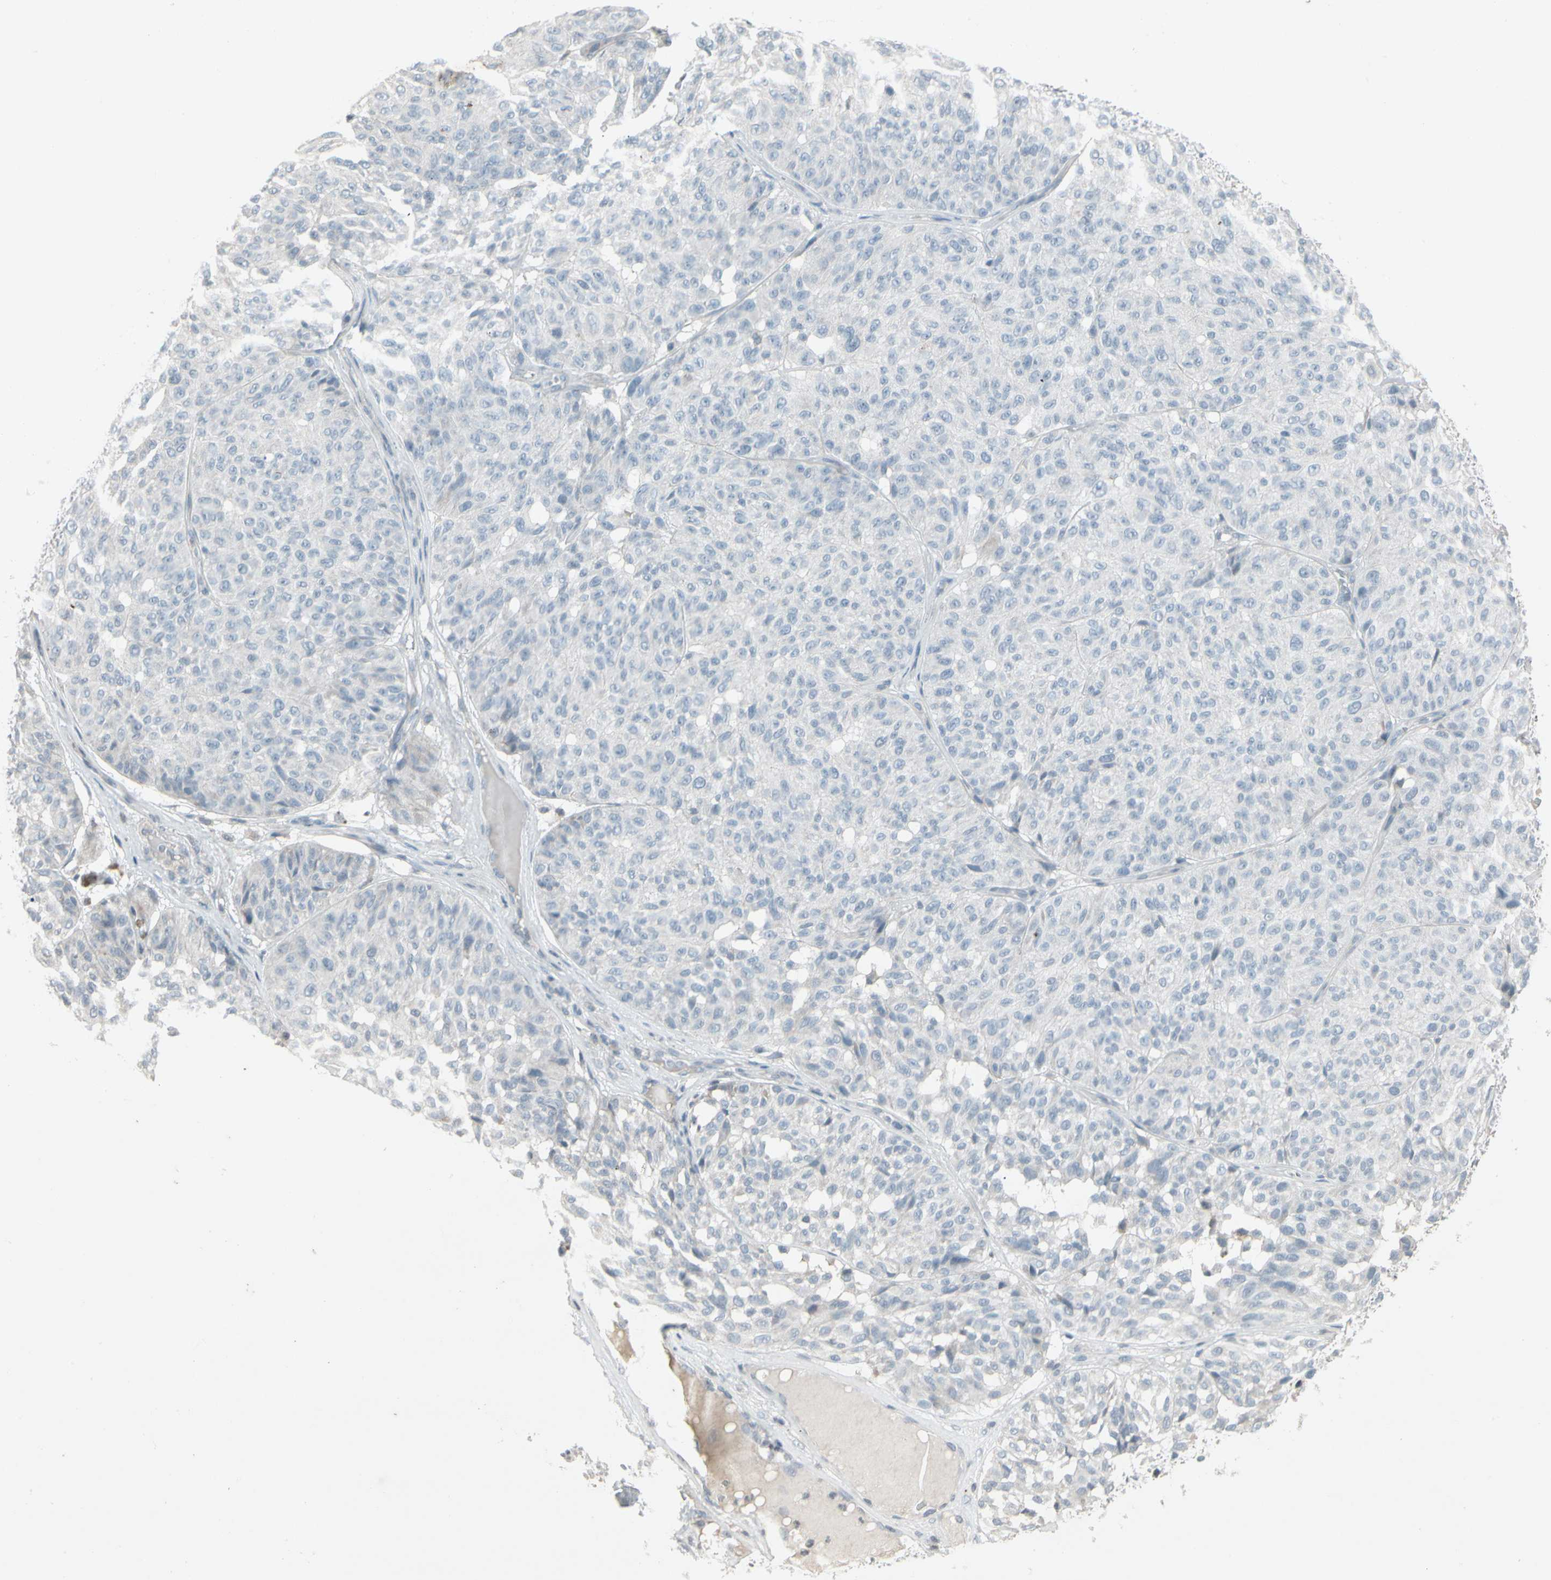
{"staining": {"intensity": "negative", "quantity": "none", "location": "none"}, "tissue": "melanoma", "cell_type": "Tumor cells", "image_type": "cancer", "snomed": [{"axis": "morphology", "description": "Malignant melanoma, NOS"}, {"axis": "topography", "description": "Skin"}], "caption": "IHC image of neoplastic tissue: human malignant melanoma stained with DAB (3,3'-diaminobenzidine) reveals no significant protein expression in tumor cells. The staining was performed using DAB (3,3'-diaminobenzidine) to visualize the protein expression in brown, while the nuclei were stained in blue with hematoxylin (Magnification: 20x).", "gene": "ARG2", "patient": {"sex": "female", "age": 46}}